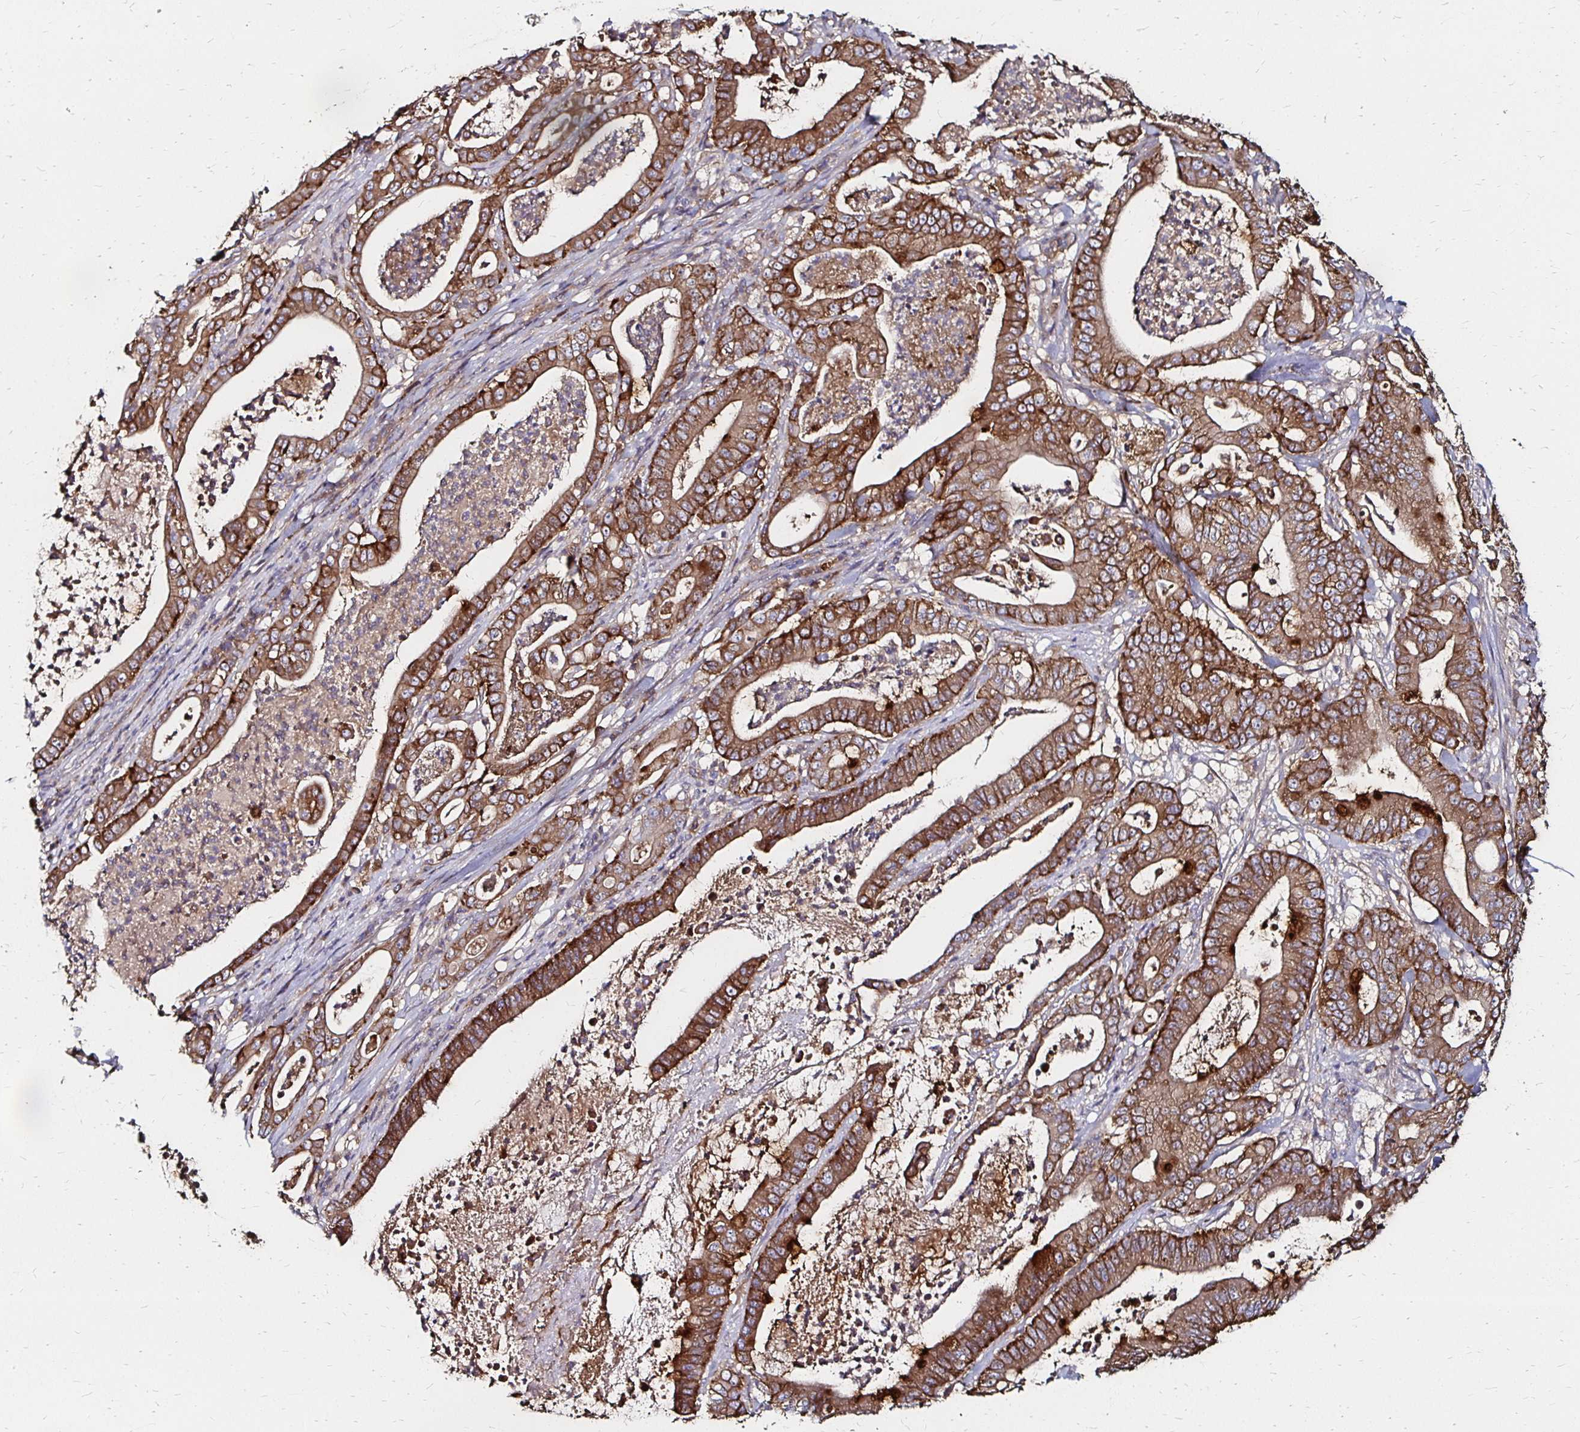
{"staining": {"intensity": "strong", "quantity": ">75%", "location": "cytoplasmic/membranous"}, "tissue": "pancreatic cancer", "cell_type": "Tumor cells", "image_type": "cancer", "snomed": [{"axis": "morphology", "description": "Adenocarcinoma, NOS"}, {"axis": "topography", "description": "Pancreas"}], "caption": "IHC (DAB (3,3'-diaminobenzidine)) staining of adenocarcinoma (pancreatic) displays strong cytoplasmic/membranous protein expression in about >75% of tumor cells. (IHC, brightfield microscopy, high magnification).", "gene": "NCSTN", "patient": {"sex": "male", "age": 71}}